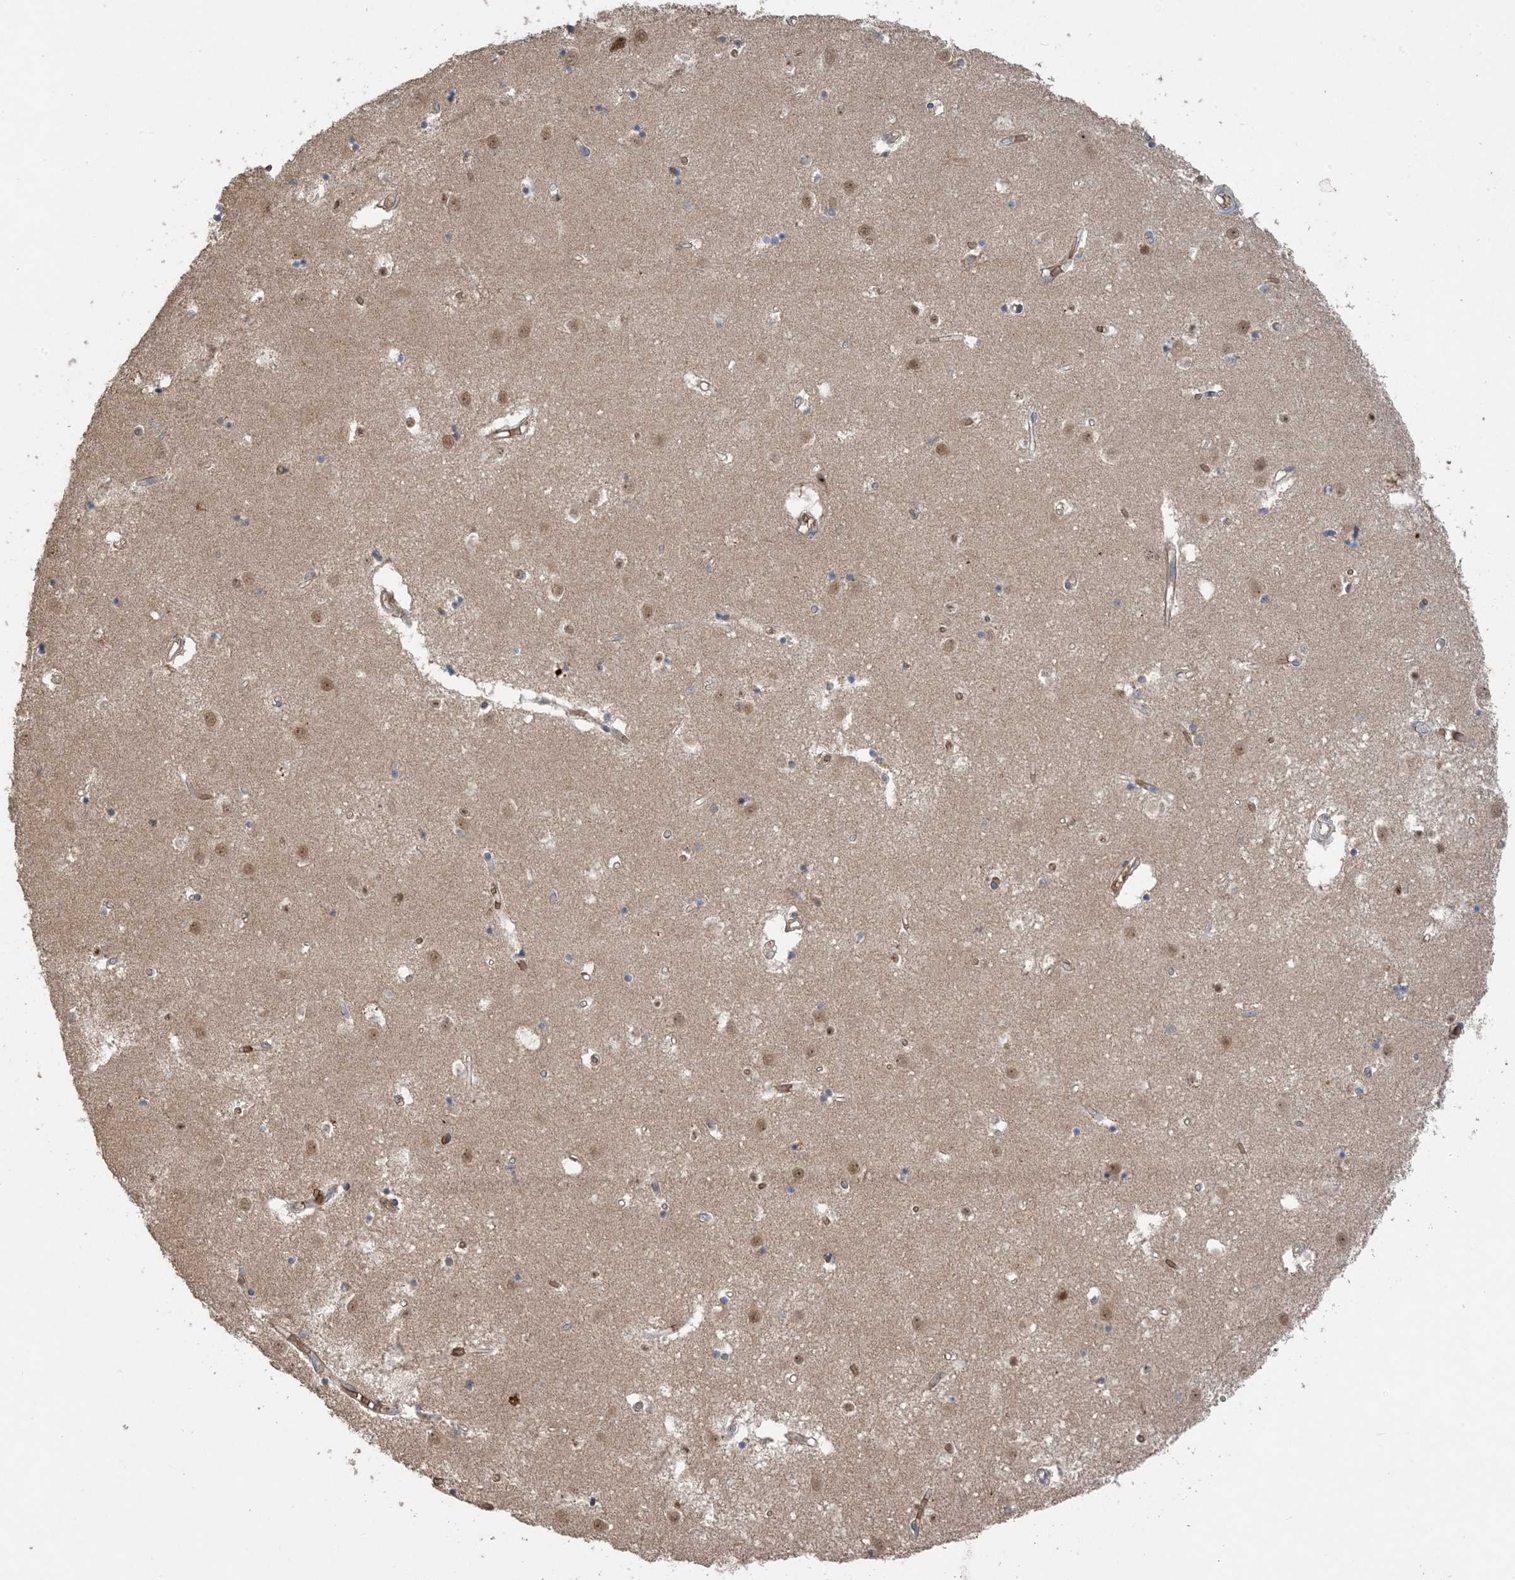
{"staining": {"intensity": "weak", "quantity": "<25%", "location": "cytoplasmic/membranous"}, "tissue": "caudate", "cell_type": "Glial cells", "image_type": "normal", "snomed": [{"axis": "morphology", "description": "Normal tissue, NOS"}, {"axis": "topography", "description": "Lateral ventricle wall"}], "caption": "DAB immunohistochemical staining of unremarkable human caudate shows no significant expression in glial cells. The staining was performed using DAB to visualize the protein expression in brown, while the nuclei were stained in blue with hematoxylin (Magnification: 20x).", "gene": "PUSL1", "patient": {"sex": "male", "age": 45}}